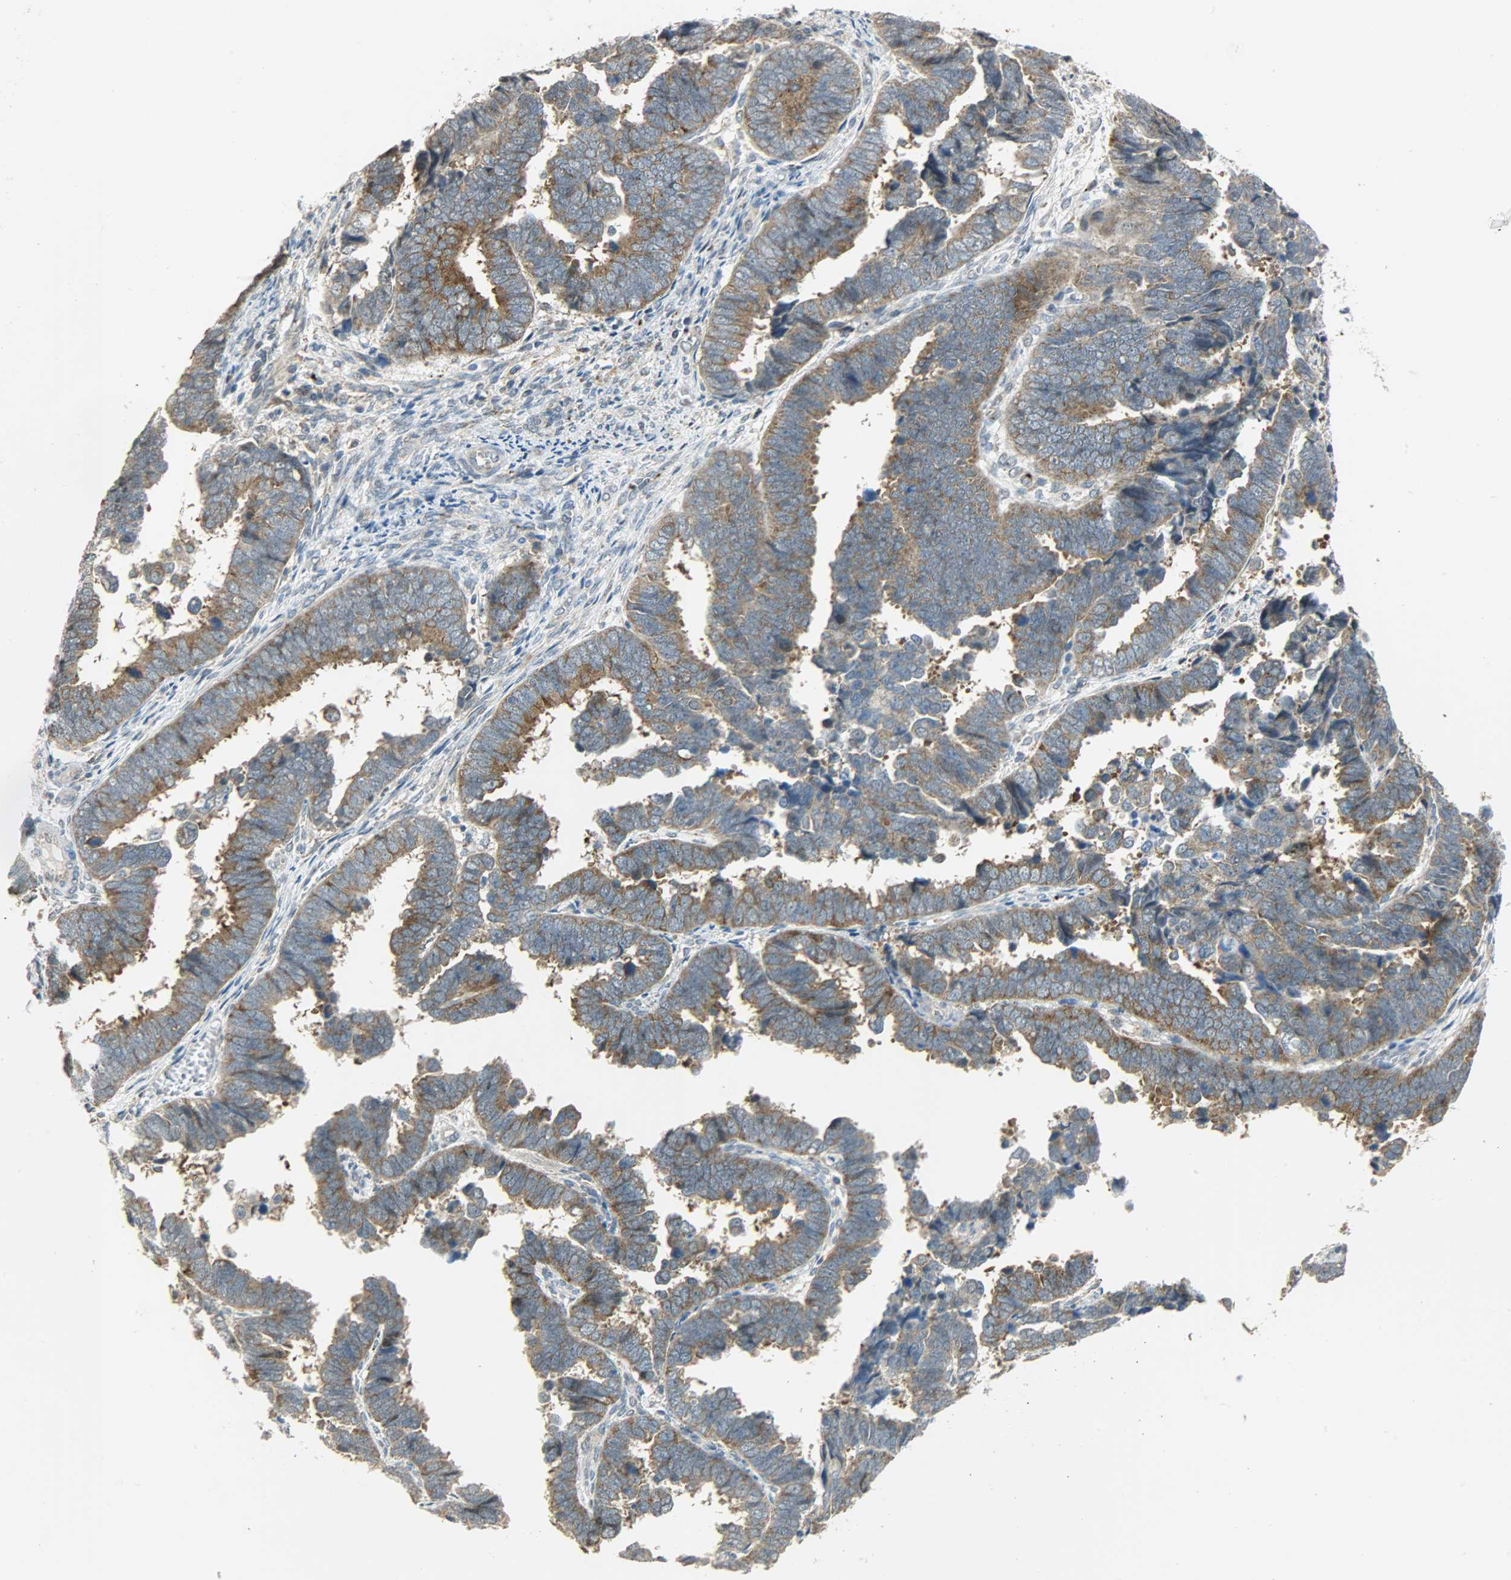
{"staining": {"intensity": "strong", "quantity": ">75%", "location": "cytoplasmic/membranous"}, "tissue": "endometrial cancer", "cell_type": "Tumor cells", "image_type": "cancer", "snomed": [{"axis": "morphology", "description": "Adenocarcinoma, NOS"}, {"axis": "topography", "description": "Endometrium"}], "caption": "DAB immunohistochemical staining of endometrial cancer (adenocarcinoma) exhibits strong cytoplasmic/membranous protein expression in approximately >75% of tumor cells.", "gene": "GIT2", "patient": {"sex": "female", "age": 75}}